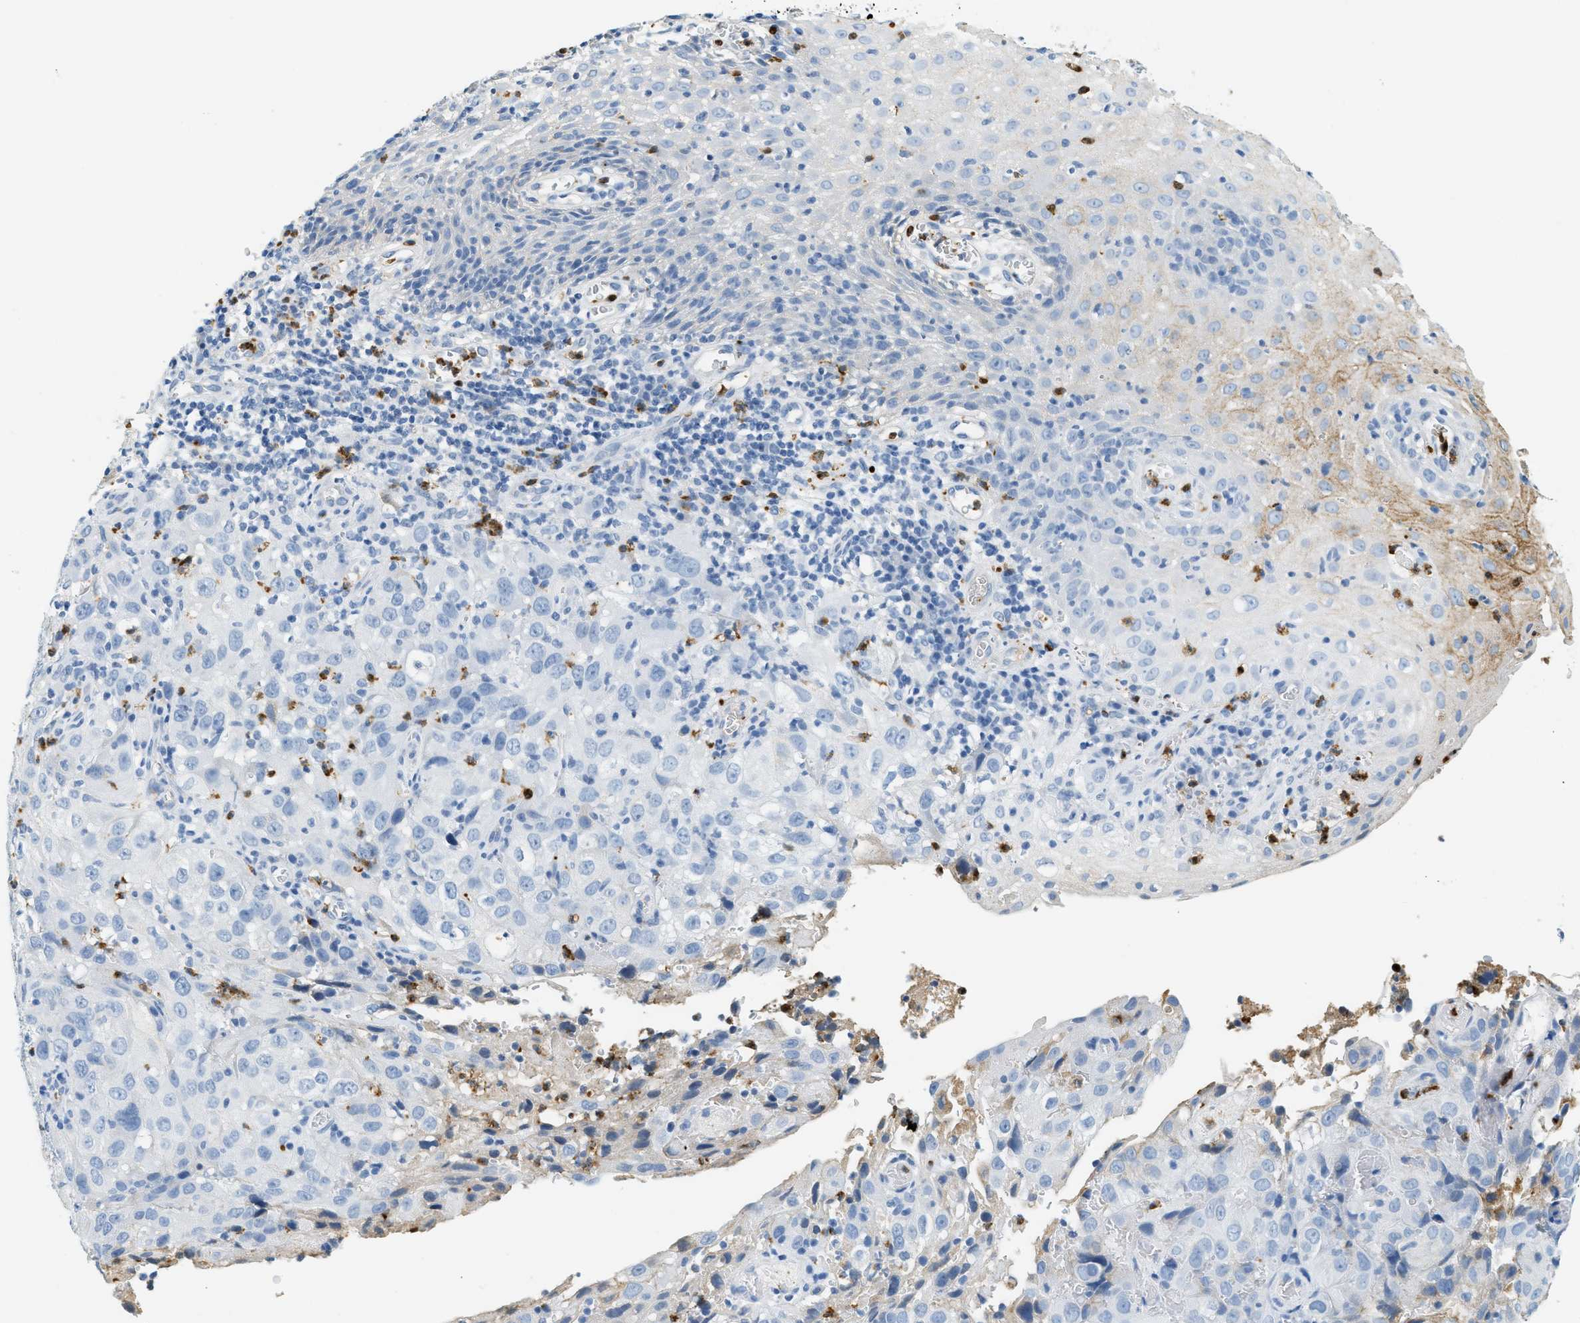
{"staining": {"intensity": "negative", "quantity": "none", "location": "none"}, "tissue": "cervical cancer", "cell_type": "Tumor cells", "image_type": "cancer", "snomed": [{"axis": "morphology", "description": "Squamous cell carcinoma, NOS"}, {"axis": "topography", "description": "Cervix"}], "caption": "This photomicrograph is of cervical squamous cell carcinoma stained with immunohistochemistry (IHC) to label a protein in brown with the nuclei are counter-stained blue. There is no positivity in tumor cells. (Immunohistochemistry, brightfield microscopy, high magnification).", "gene": "LCN2", "patient": {"sex": "female", "age": 32}}